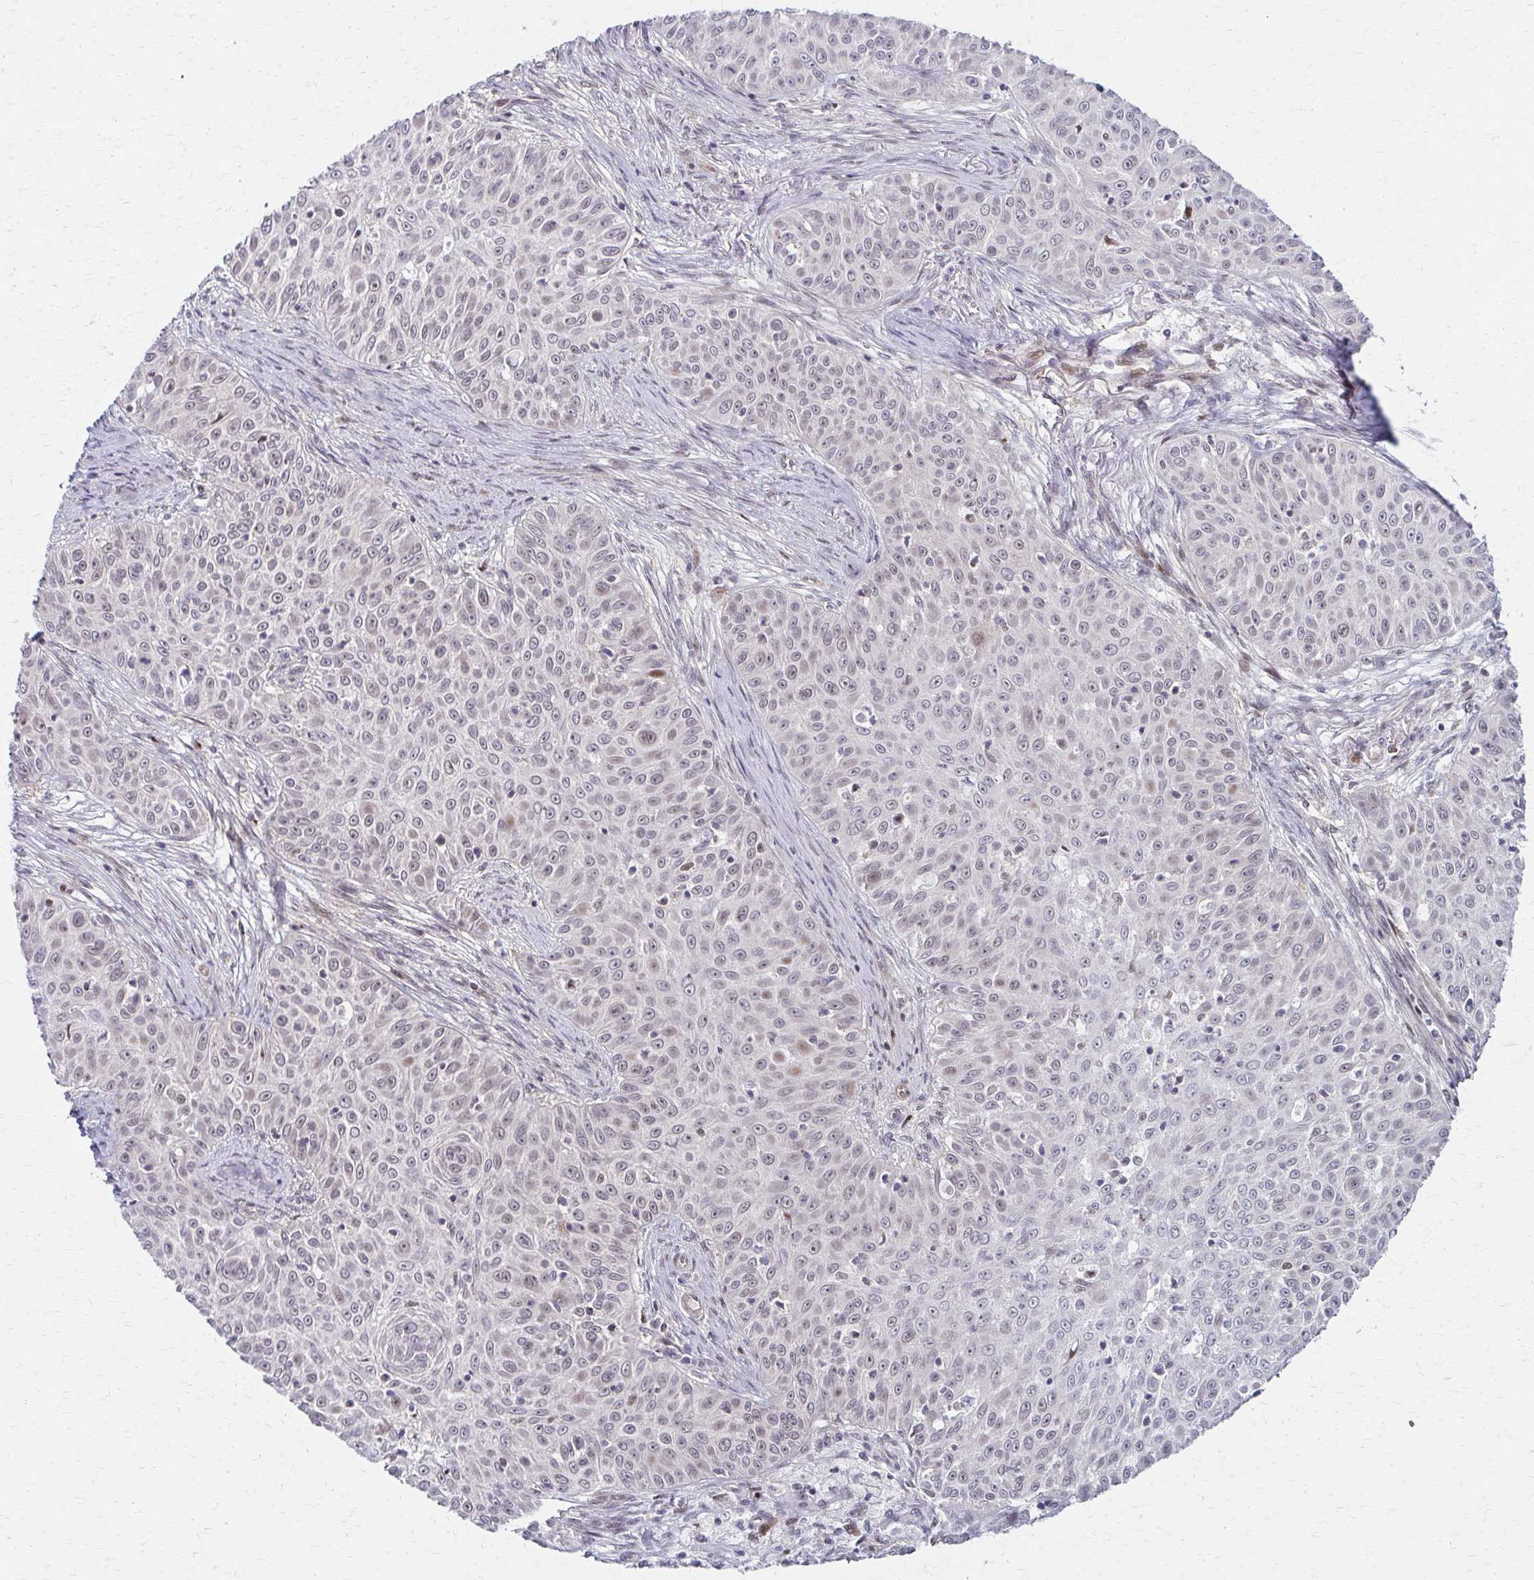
{"staining": {"intensity": "weak", "quantity": "25%-75%", "location": "nuclear"}, "tissue": "skin cancer", "cell_type": "Tumor cells", "image_type": "cancer", "snomed": [{"axis": "morphology", "description": "Squamous cell carcinoma, NOS"}, {"axis": "topography", "description": "Skin"}], "caption": "This is an image of immunohistochemistry staining of skin cancer (squamous cell carcinoma), which shows weak expression in the nuclear of tumor cells.", "gene": "PSMD7", "patient": {"sex": "male", "age": 82}}